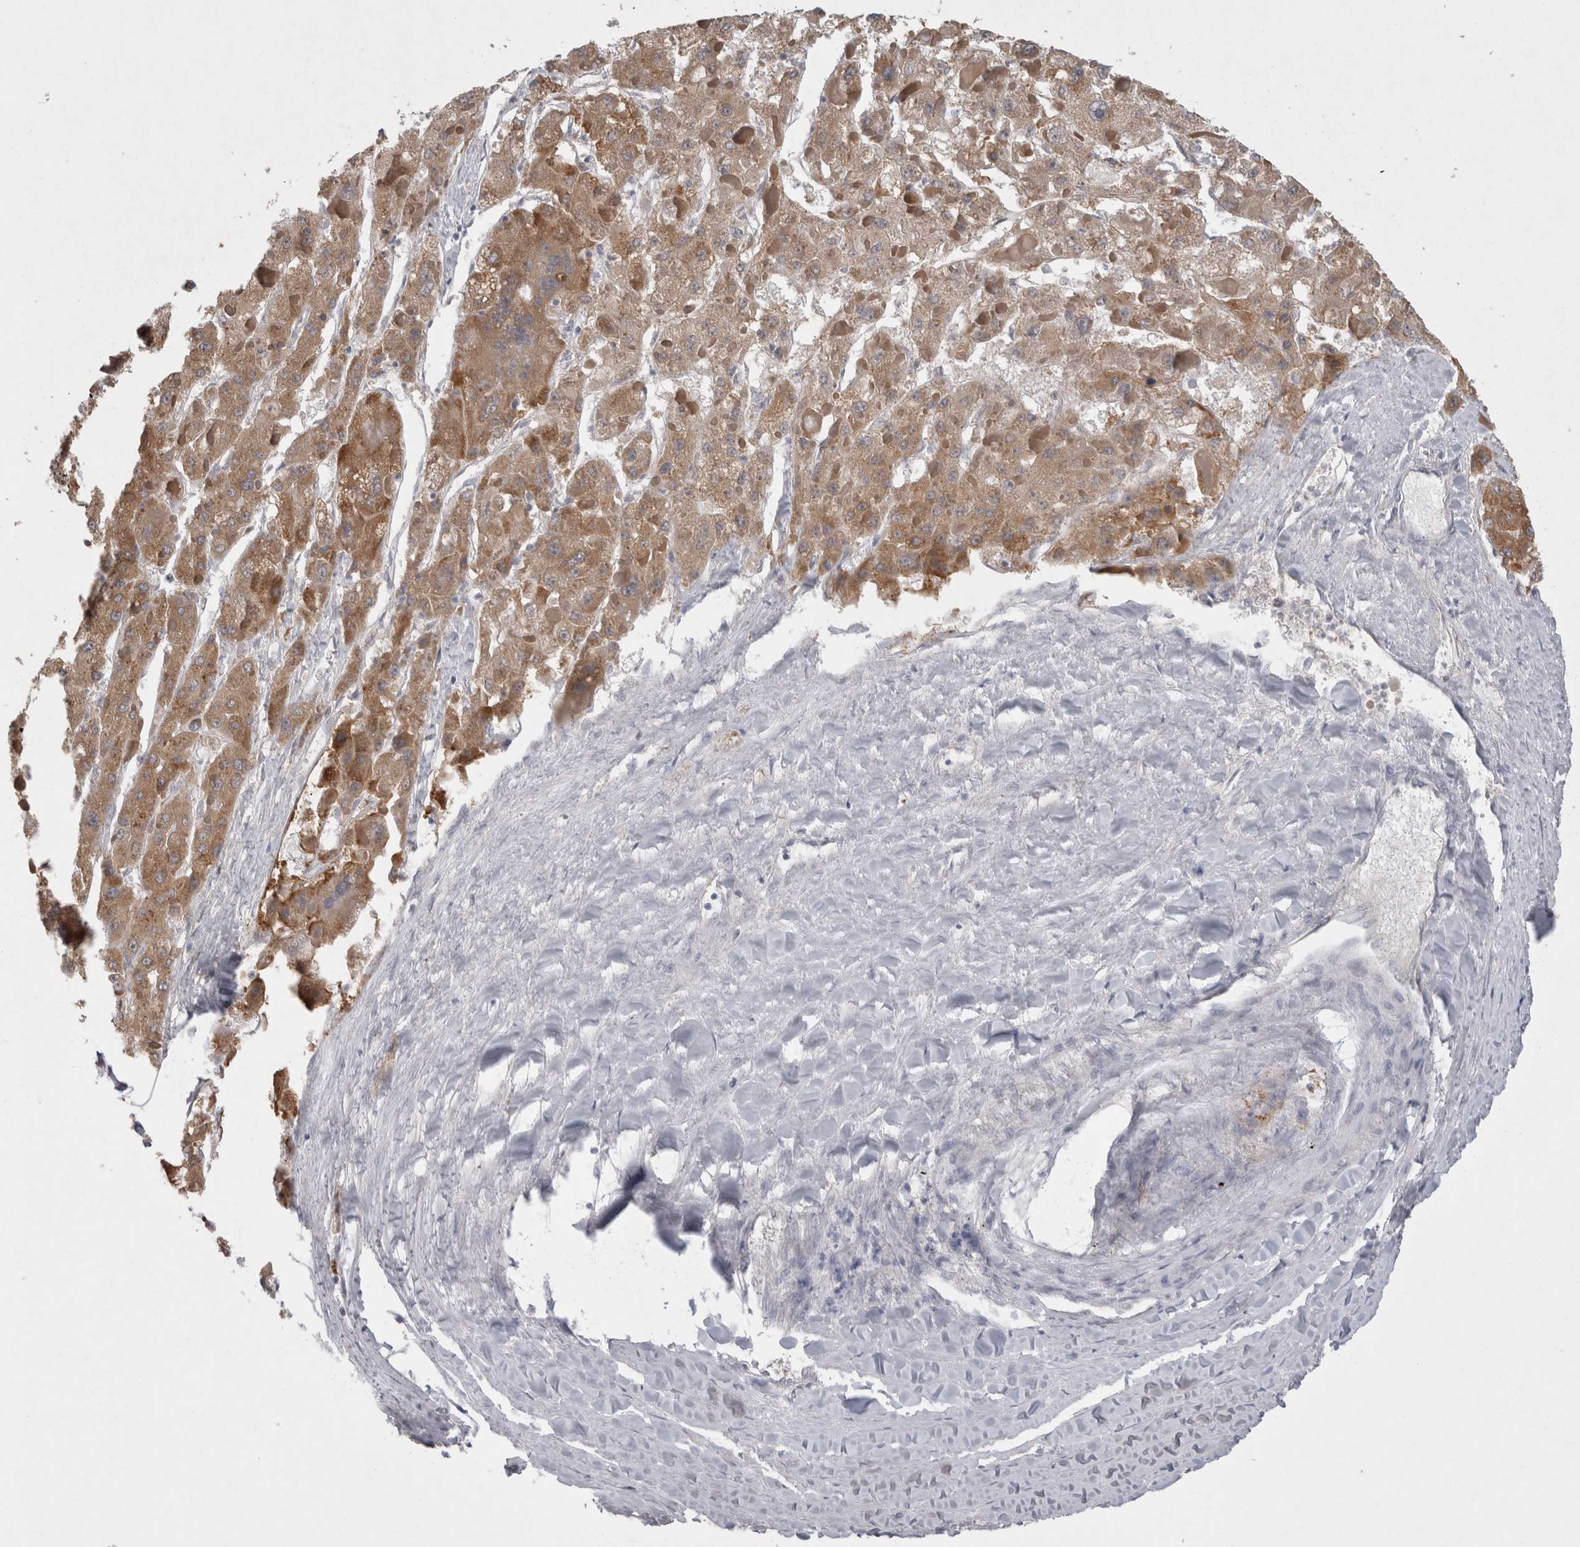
{"staining": {"intensity": "moderate", "quantity": ">75%", "location": "cytoplasmic/membranous"}, "tissue": "liver cancer", "cell_type": "Tumor cells", "image_type": "cancer", "snomed": [{"axis": "morphology", "description": "Carcinoma, Hepatocellular, NOS"}, {"axis": "topography", "description": "Liver"}], "caption": "Liver cancer (hepatocellular carcinoma) stained for a protein reveals moderate cytoplasmic/membranous positivity in tumor cells.", "gene": "LRRC40", "patient": {"sex": "female", "age": 73}}